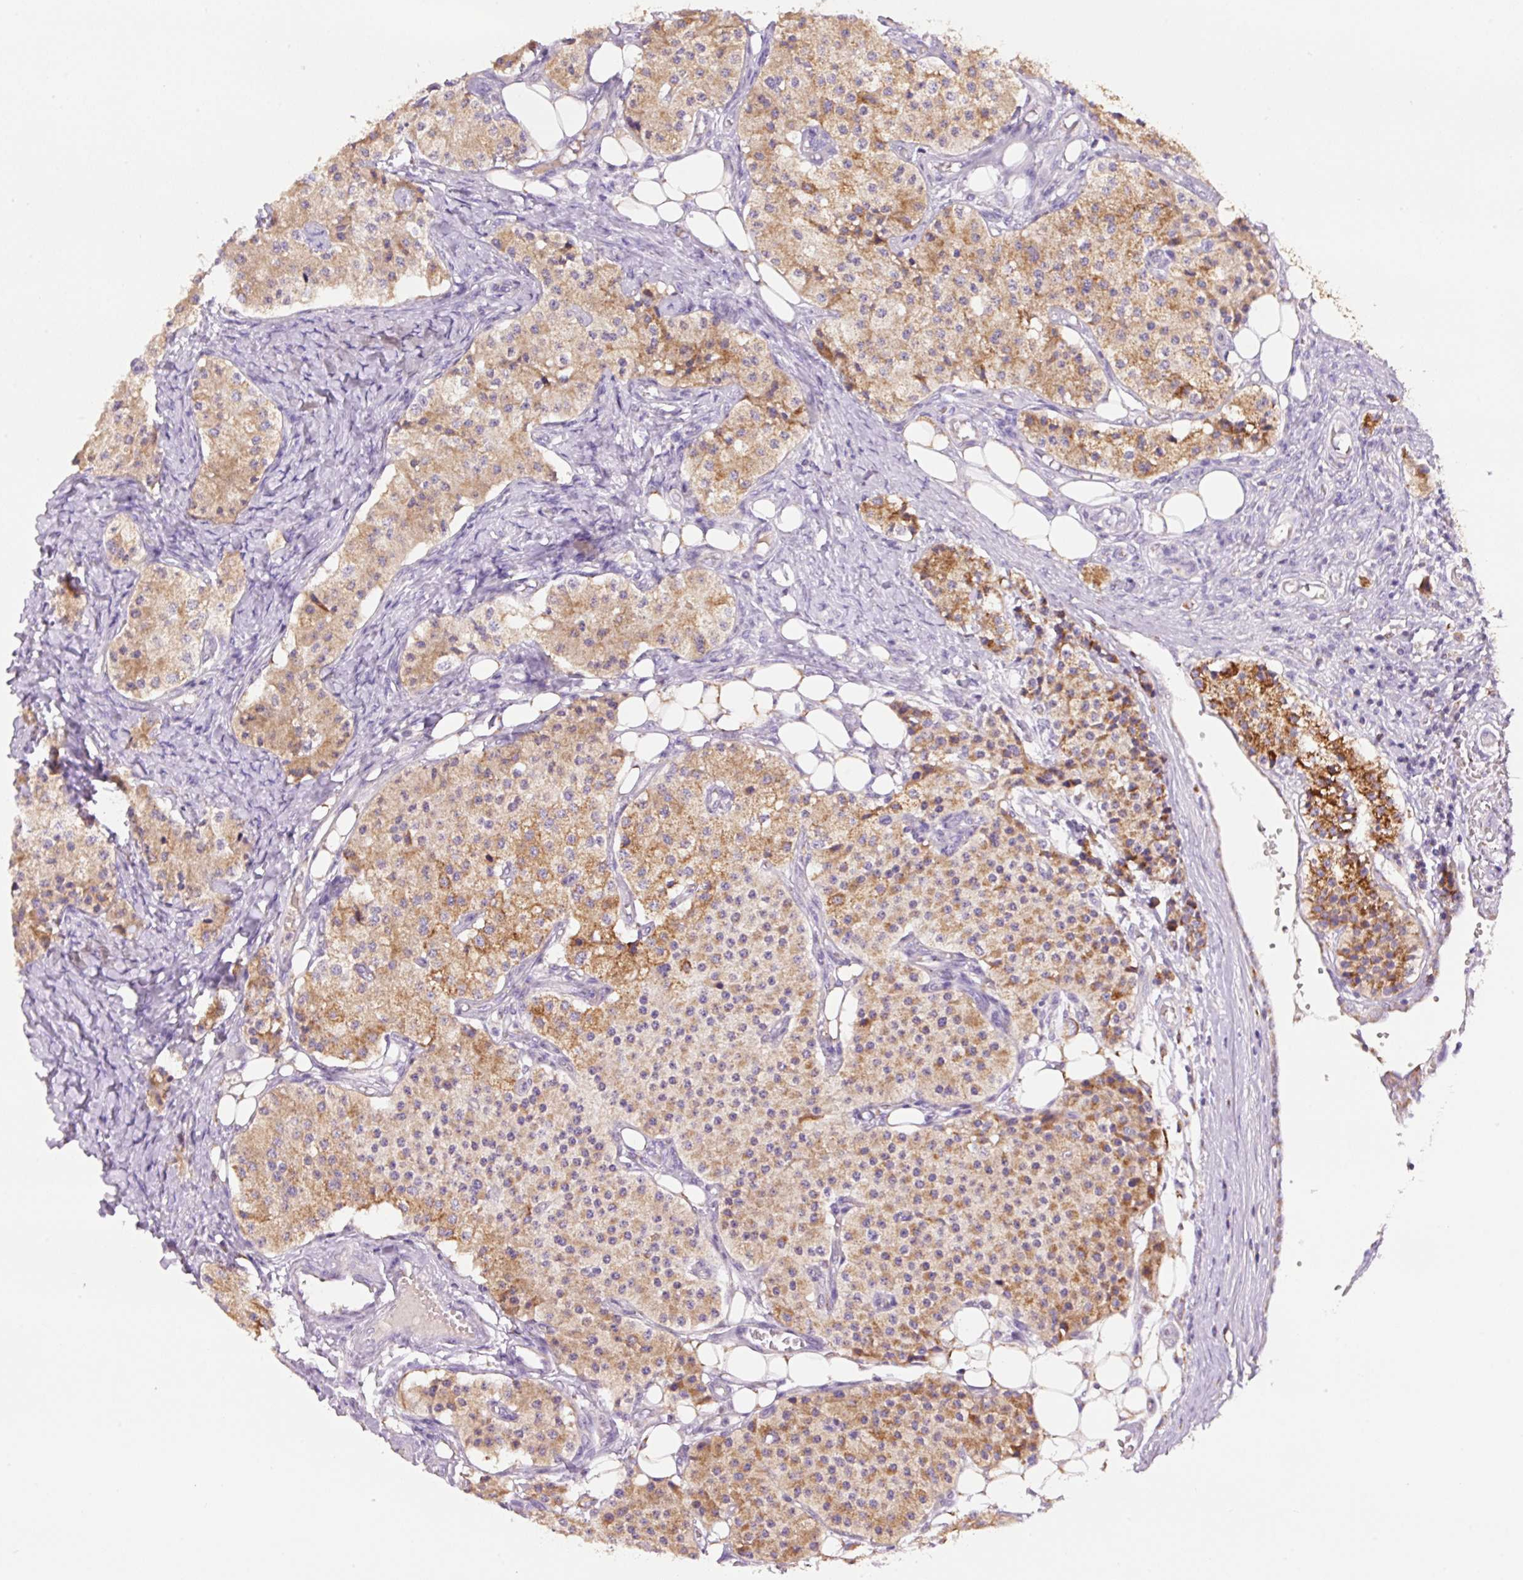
{"staining": {"intensity": "strong", "quantity": "25%-75%", "location": "cytoplasmic/membranous"}, "tissue": "carcinoid", "cell_type": "Tumor cells", "image_type": "cancer", "snomed": [{"axis": "morphology", "description": "Carcinoid, malignant, NOS"}, {"axis": "topography", "description": "Colon"}], "caption": "The image reveals a brown stain indicating the presence of a protein in the cytoplasmic/membranous of tumor cells in carcinoid.", "gene": "PCK2", "patient": {"sex": "female", "age": 52}}